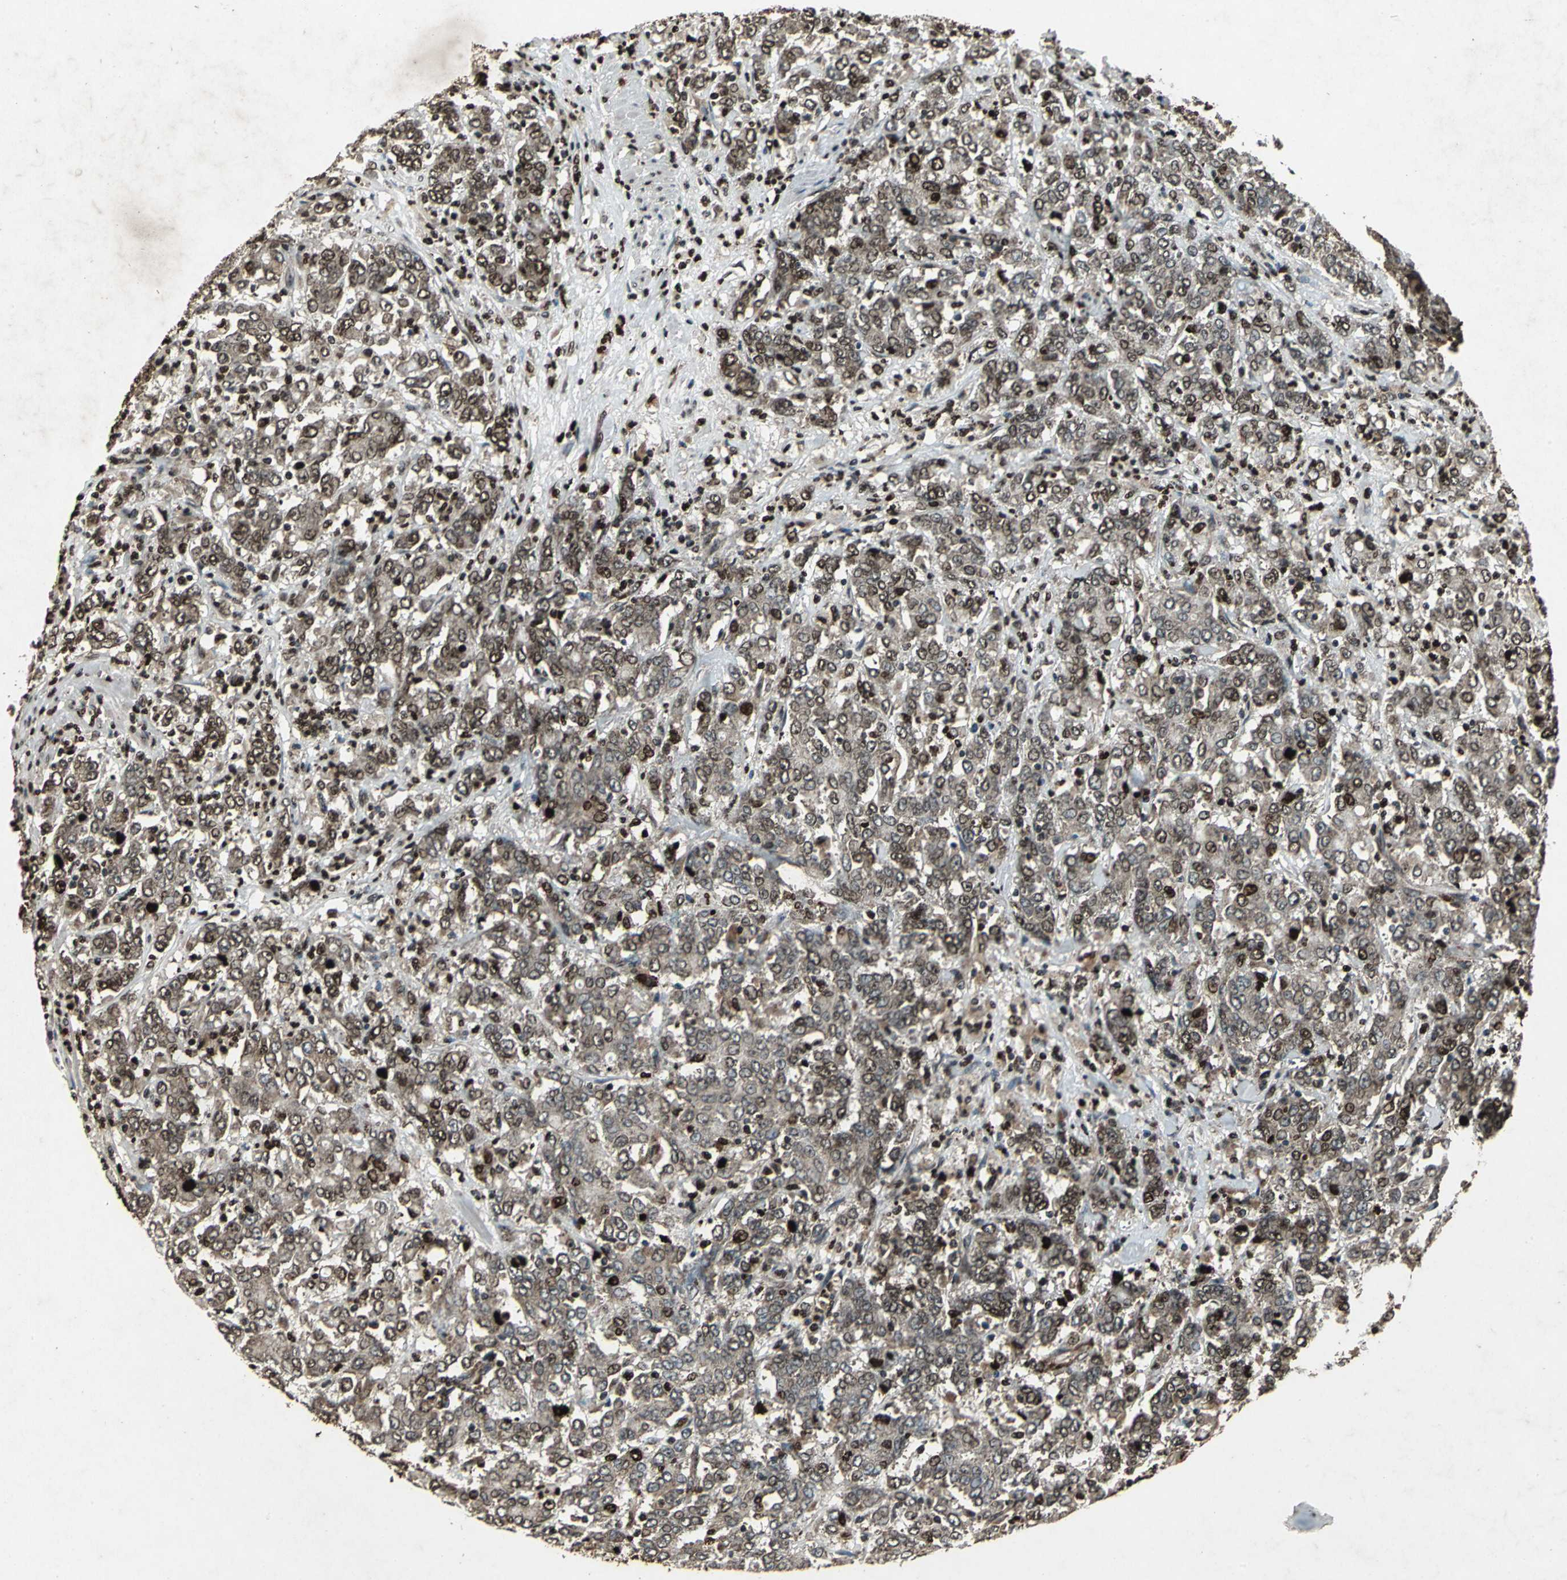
{"staining": {"intensity": "moderate", "quantity": ">75%", "location": "cytoplasmic/membranous,nuclear"}, "tissue": "stomach cancer", "cell_type": "Tumor cells", "image_type": "cancer", "snomed": [{"axis": "morphology", "description": "Adenocarcinoma, NOS"}, {"axis": "topography", "description": "Stomach, lower"}], "caption": "Protein expression analysis of human stomach cancer (adenocarcinoma) reveals moderate cytoplasmic/membranous and nuclear positivity in approximately >75% of tumor cells.", "gene": "SEPTIN4", "patient": {"sex": "female", "age": 71}}